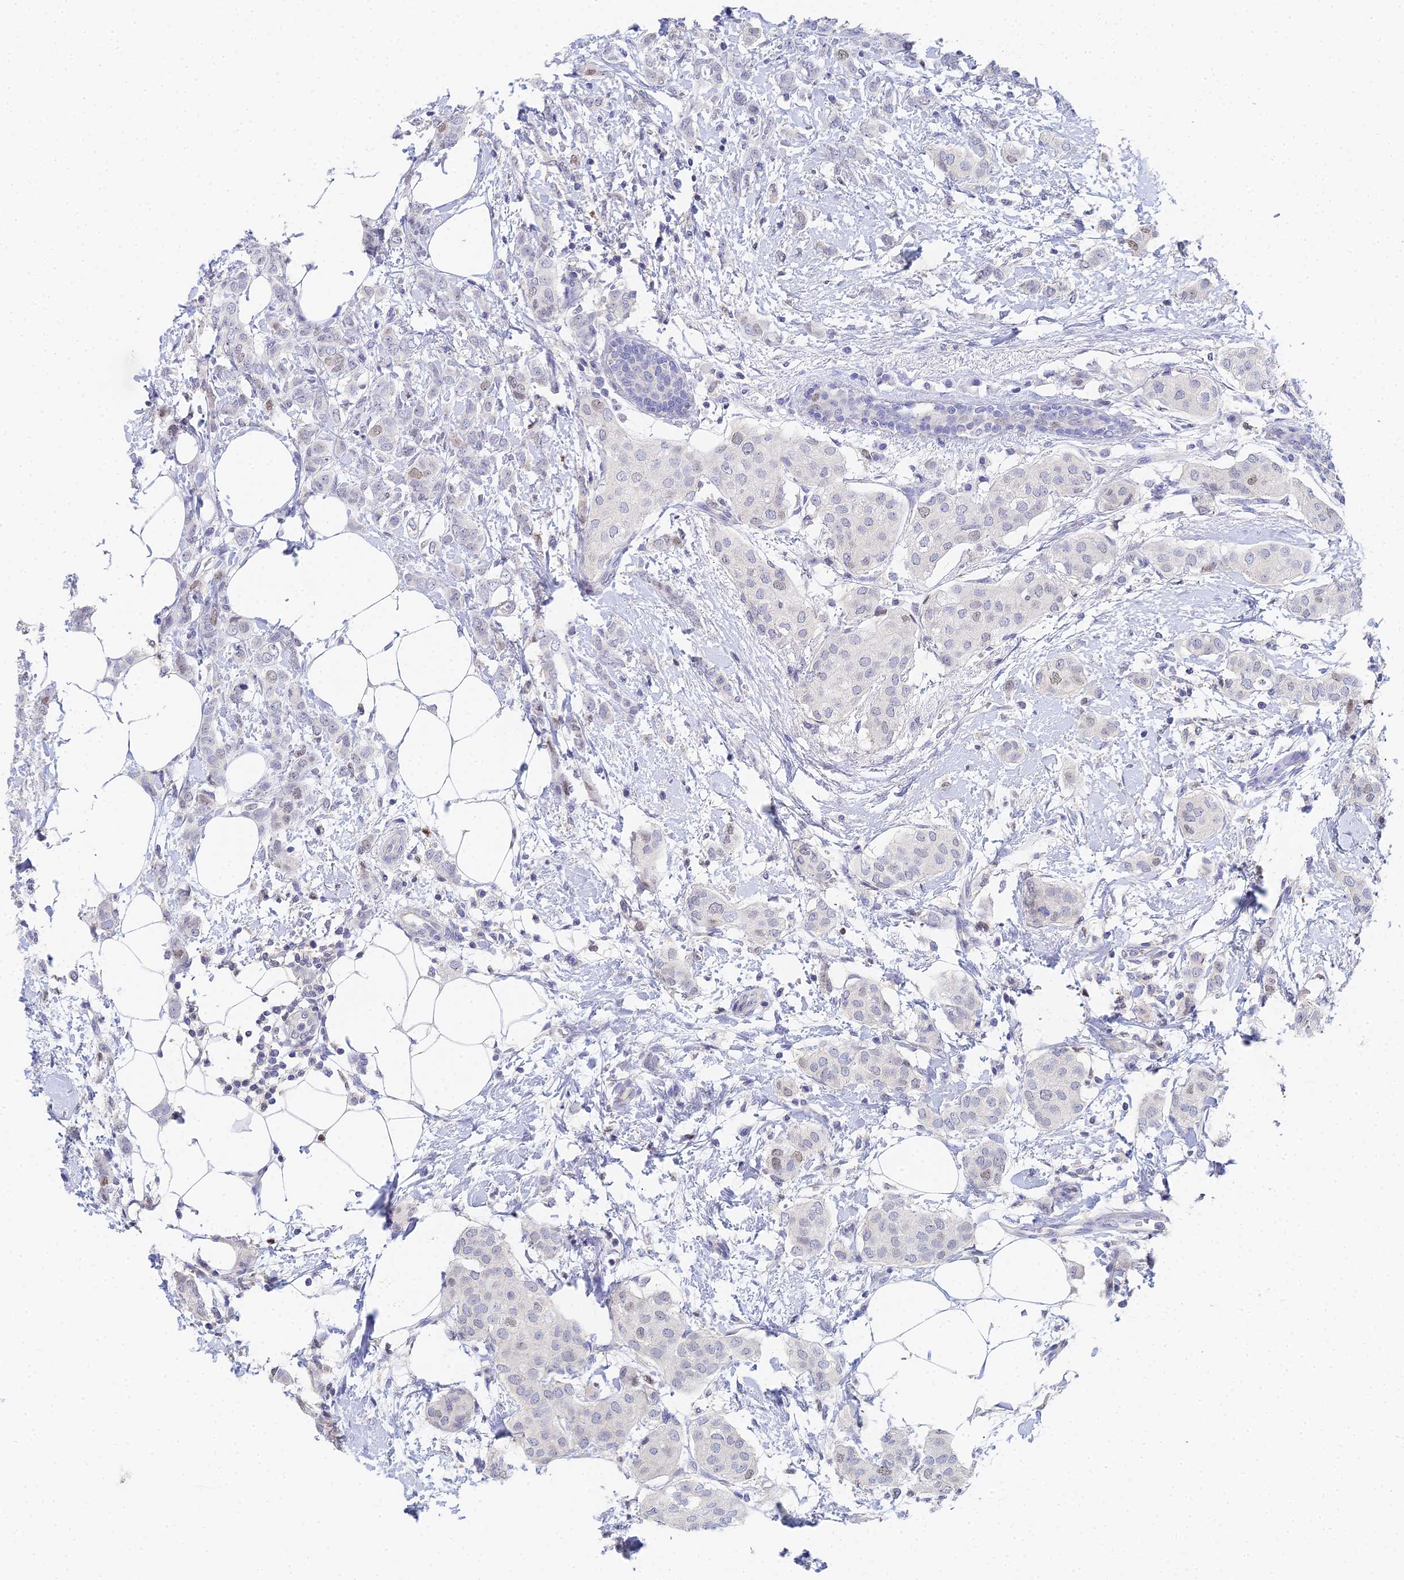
{"staining": {"intensity": "weak", "quantity": "<25%", "location": "nuclear"}, "tissue": "breast cancer", "cell_type": "Tumor cells", "image_type": "cancer", "snomed": [{"axis": "morphology", "description": "Duct carcinoma"}, {"axis": "topography", "description": "Breast"}], "caption": "Immunohistochemistry photomicrograph of breast cancer (infiltrating ductal carcinoma) stained for a protein (brown), which reveals no staining in tumor cells.", "gene": "MCM2", "patient": {"sex": "female", "age": 72}}